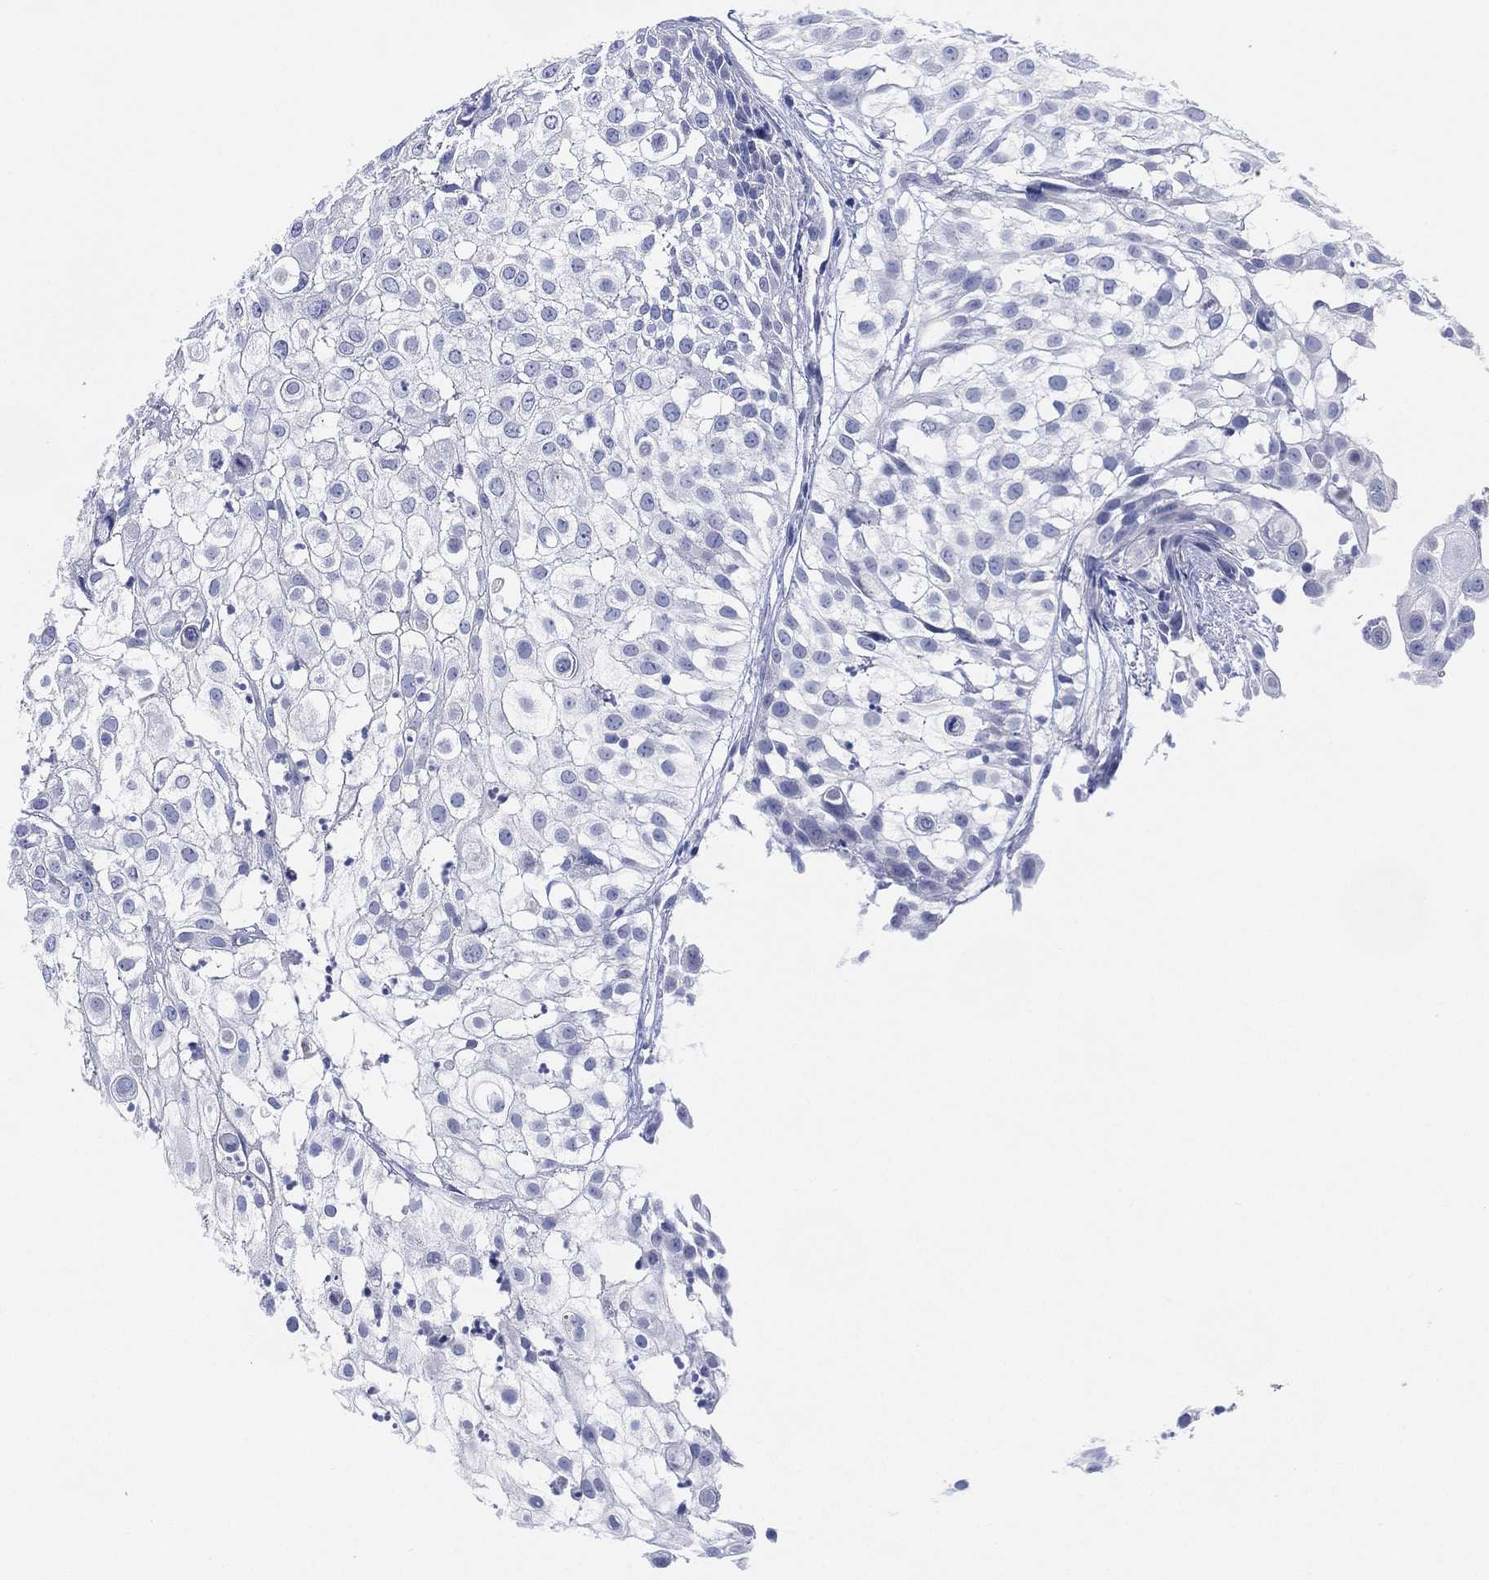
{"staining": {"intensity": "negative", "quantity": "none", "location": "none"}, "tissue": "urothelial cancer", "cell_type": "Tumor cells", "image_type": "cancer", "snomed": [{"axis": "morphology", "description": "Urothelial carcinoma, High grade"}, {"axis": "topography", "description": "Urinary bladder"}], "caption": "Immunohistochemistry image of human urothelial carcinoma (high-grade) stained for a protein (brown), which reveals no expression in tumor cells. (DAB (3,3'-diaminobenzidine) IHC visualized using brightfield microscopy, high magnification).", "gene": "ADAD2", "patient": {"sex": "female", "age": 79}}